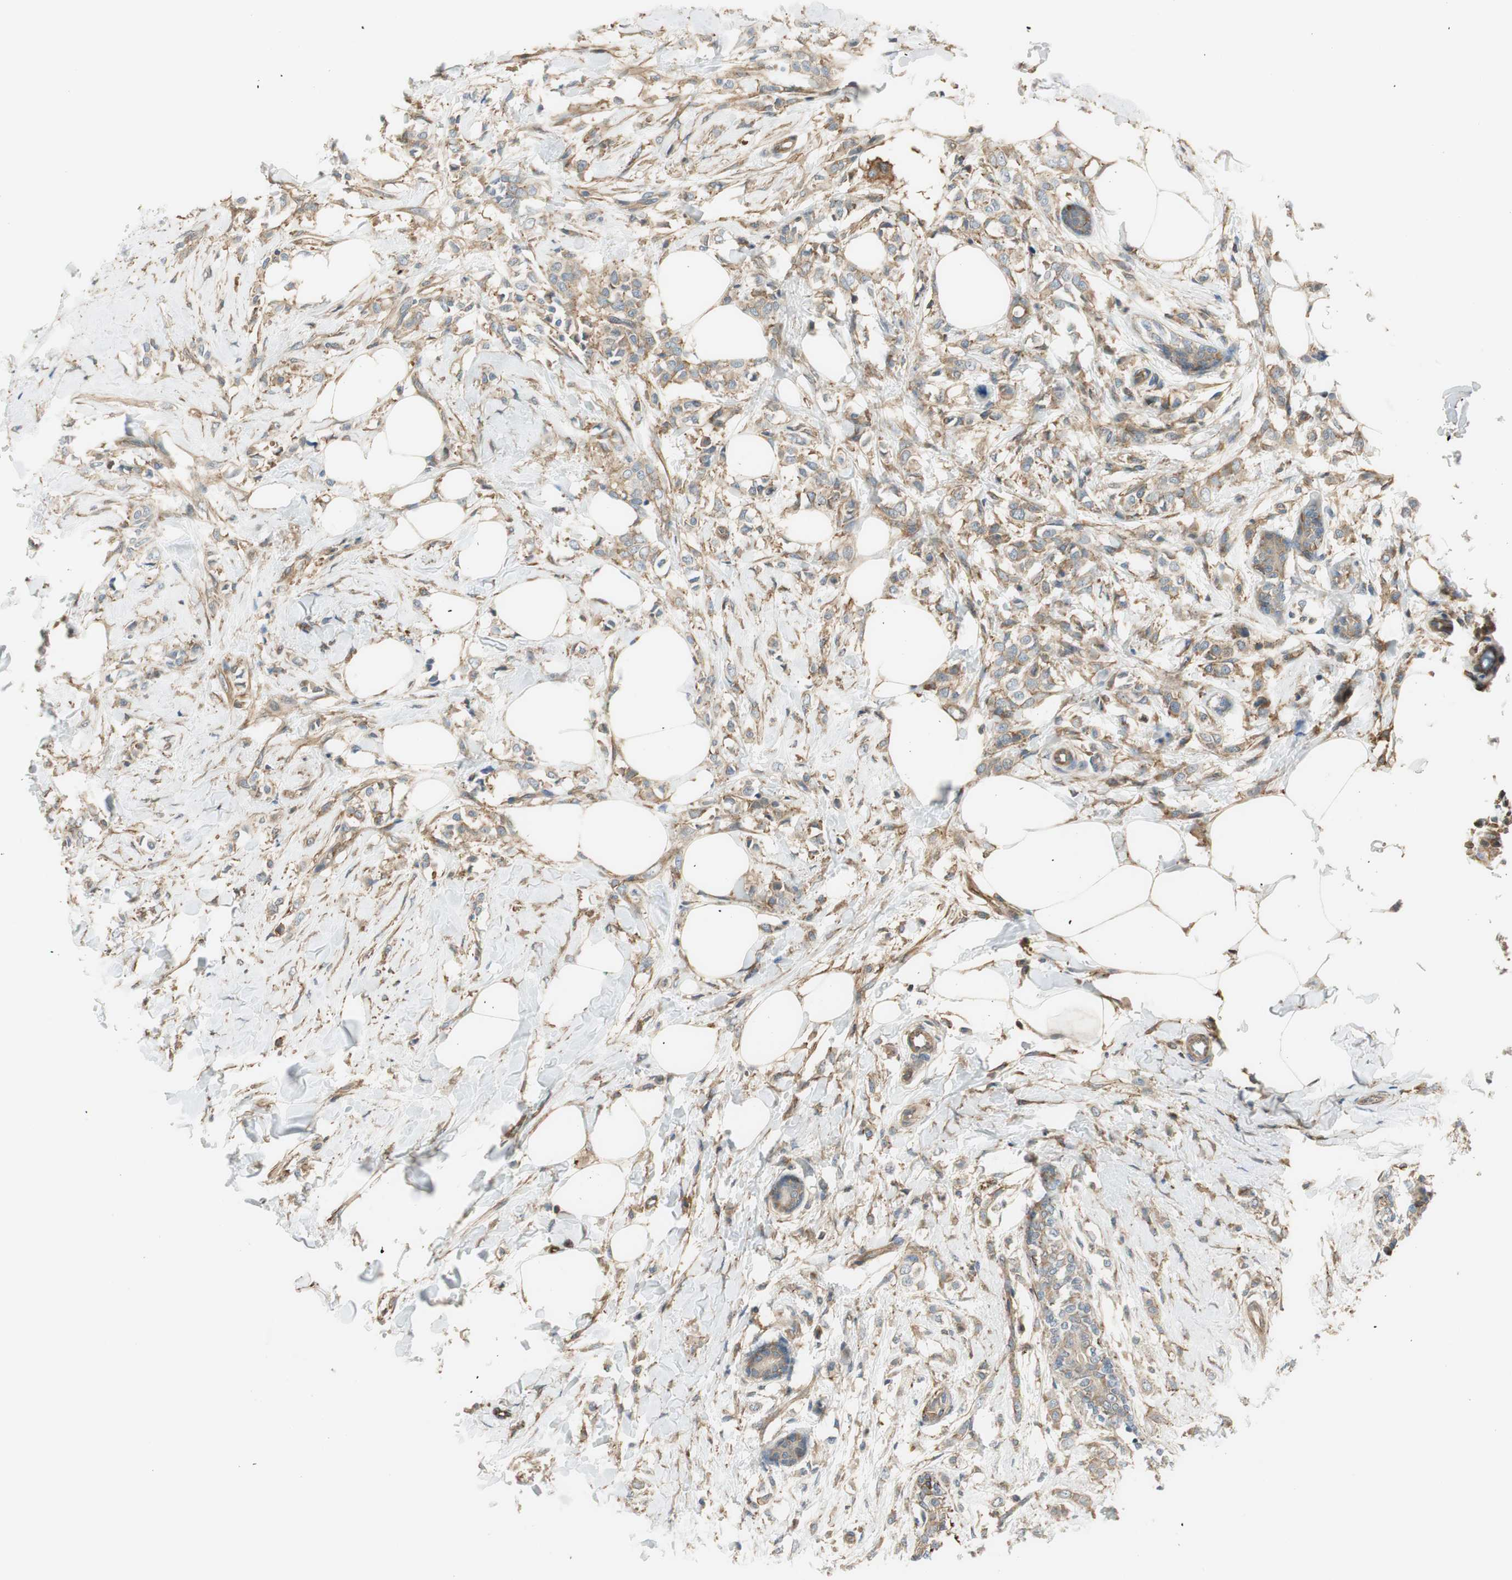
{"staining": {"intensity": "moderate", "quantity": ">75%", "location": "cytoplasmic/membranous"}, "tissue": "breast cancer", "cell_type": "Tumor cells", "image_type": "cancer", "snomed": [{"axis": "morphology", "description": "Lobular carcinoma, in situ"}, {"axis": "morphology", "description": "Lobular carcinoma"}, {"axis": "topography", "description": "Breast"}], "caption": "This is a micrograph of immunohistochemistry staining of lobular carcinoma (breast), which shows moderate staining in the cytoplasmic/membranous of tumor cells.", "gene": "PI4K2B", "patient": {"sex": "female", "age": 41}}